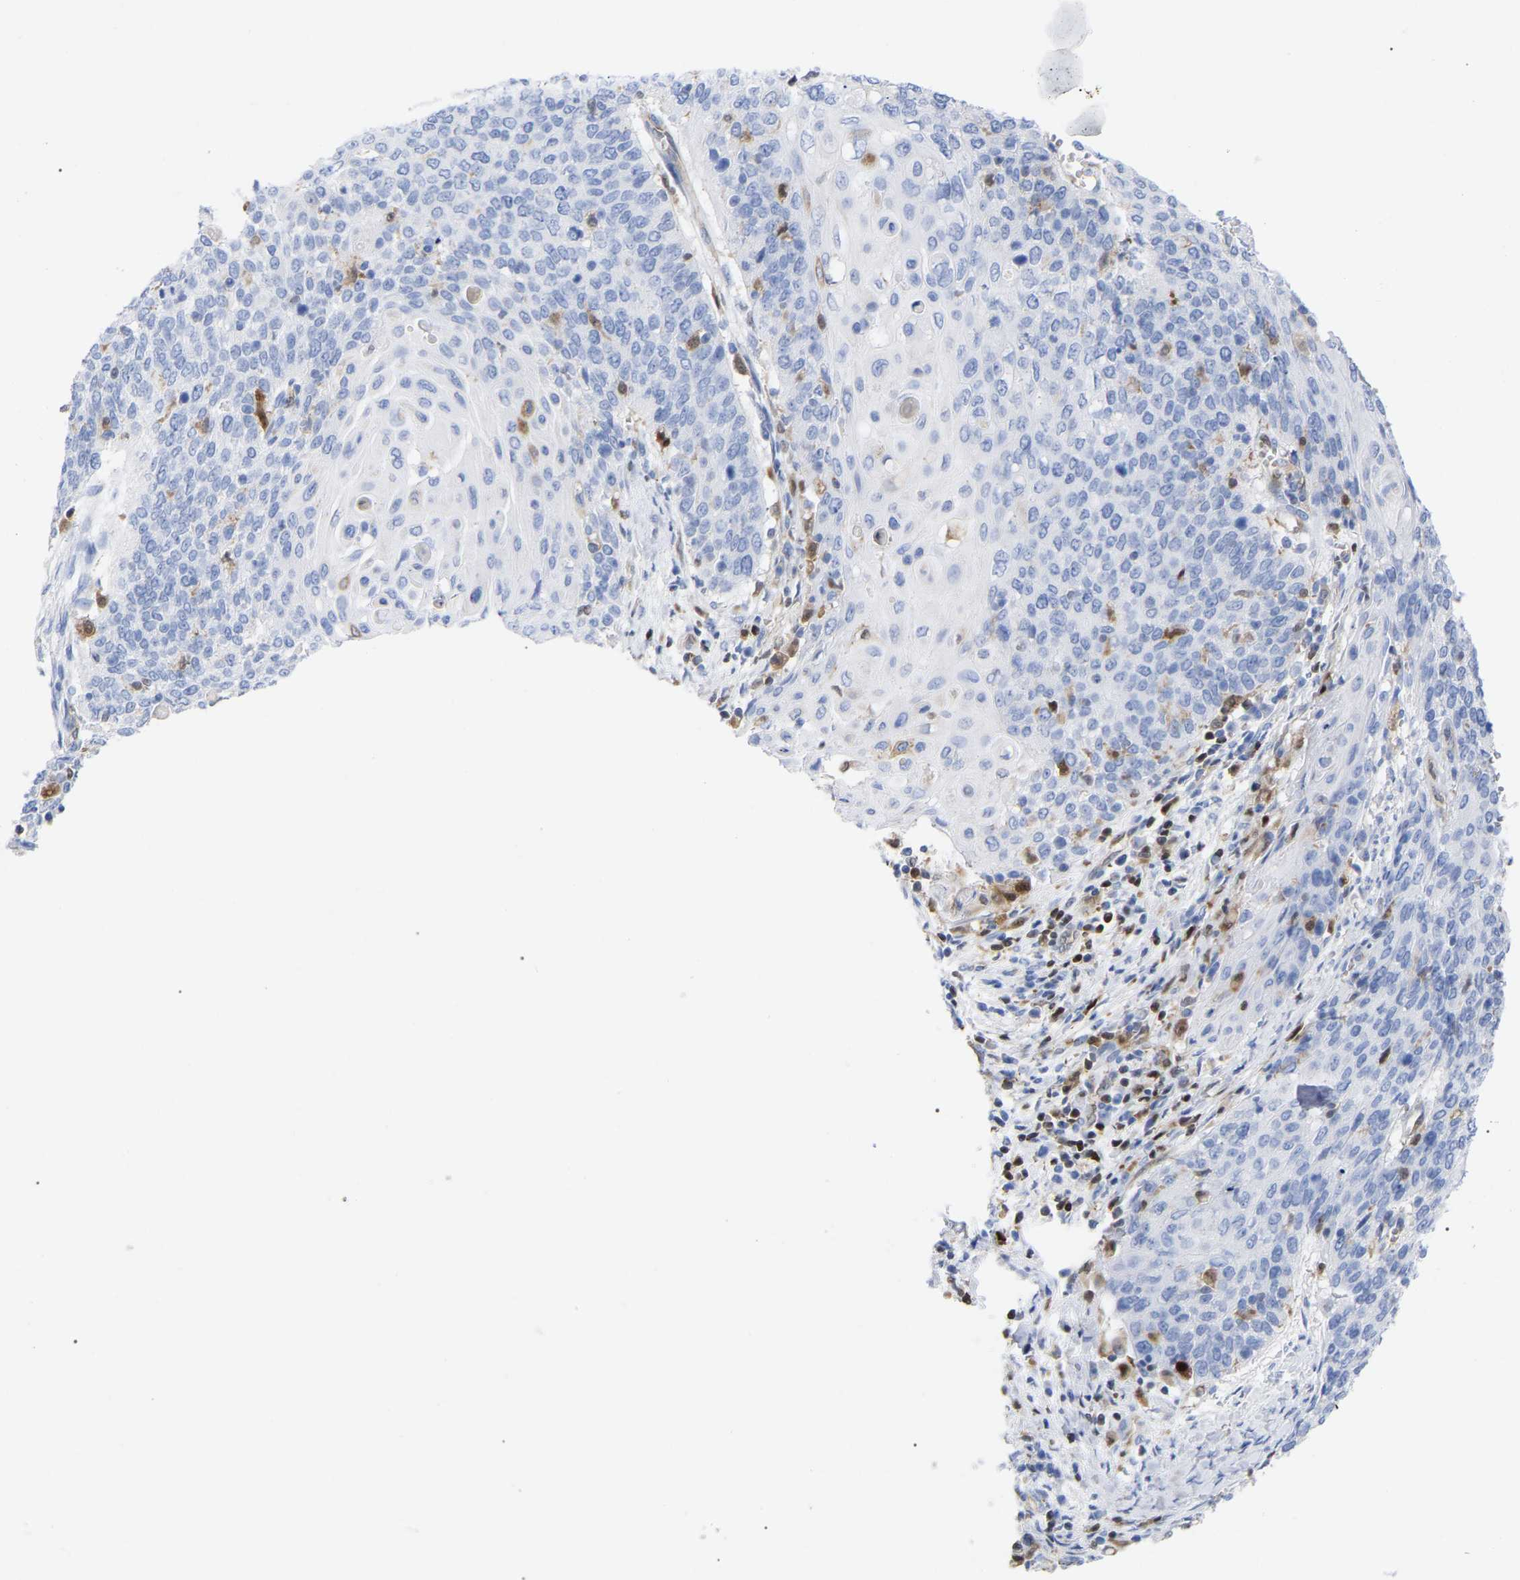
{"staining": {"intensity": "negative", "quantity": "none", "location": "none"}, "tissue": "cervical cancer", "cell_type": "Tumor cells", "image_type": "cancer", "snomed": [{"axis": "morphology", "description": "Squamous cell carcinoma, NOS"}, {"axis": "topography", "description": "Cervix"}], "caption": "The micrograph reveals no staining of tumor cells in cervical squamous cell carcinoma. The staining is performed using DAB (3,3'-diaminobenzidine) brown chromogen with nuclei counter-stained in using hematoxylin.", "gene": "GIMAP4", "patient": {"sex": "female", "age": 39}}